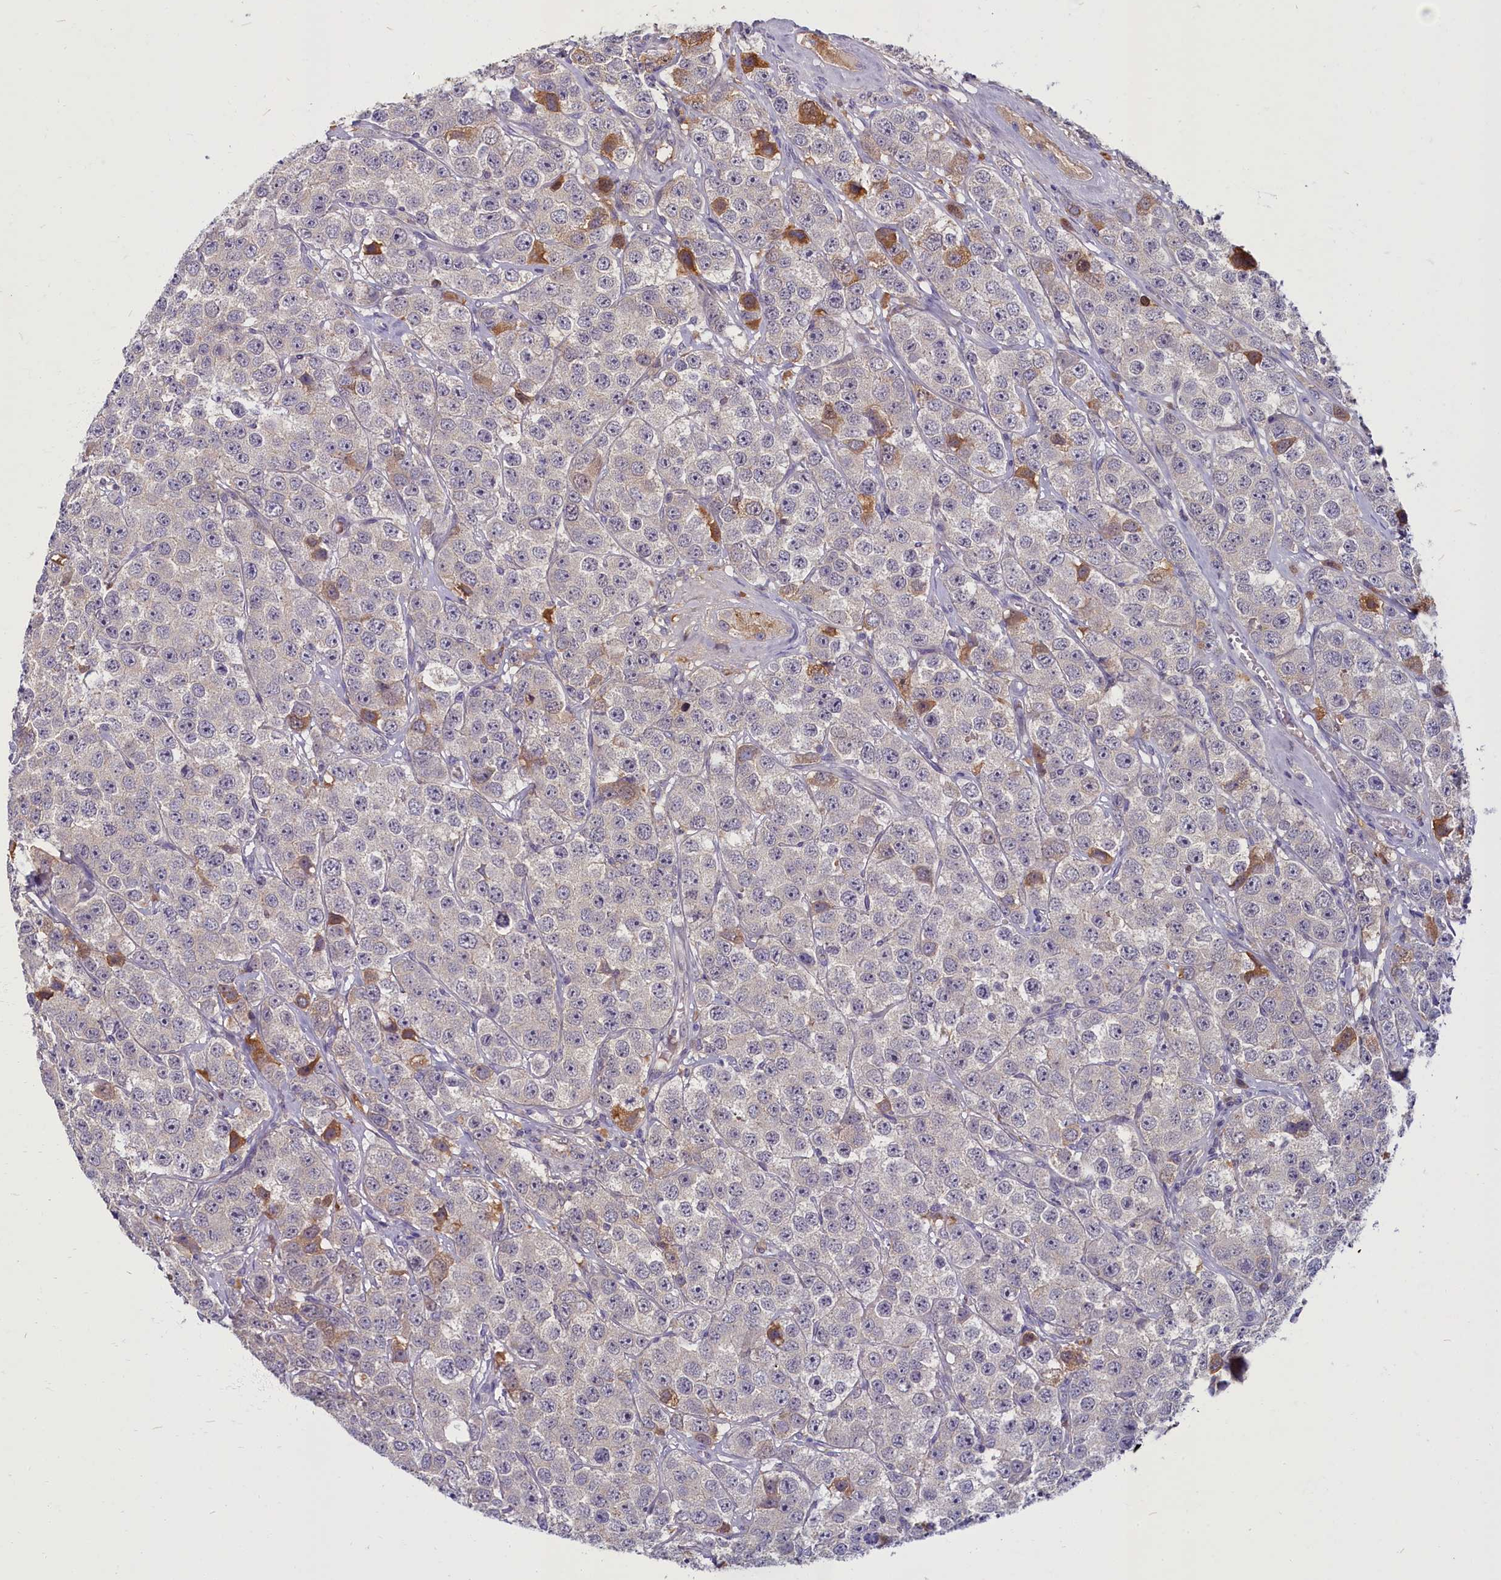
{"staining": {"intensity": "moderate", "quantity": "<25%", "location": "cytoplasmic/membranous"}, "tissue": "testis cancer", "cell_type": "Tumor cells", "image_type": "cancer", "snomed": [{"axis": "morphology", "description": "Seminoma, NOS"}, {"axis": "topography", "description": "Testis"}], "caption": "Testis cancer (seminoma) was stained to show a protein in brown. There is low levels of moderate cytoplasmic/membranous positivity in about <25% of tumor cells.", "gene": "SV2C", "patient": {"sex": "male", "age": 28}}